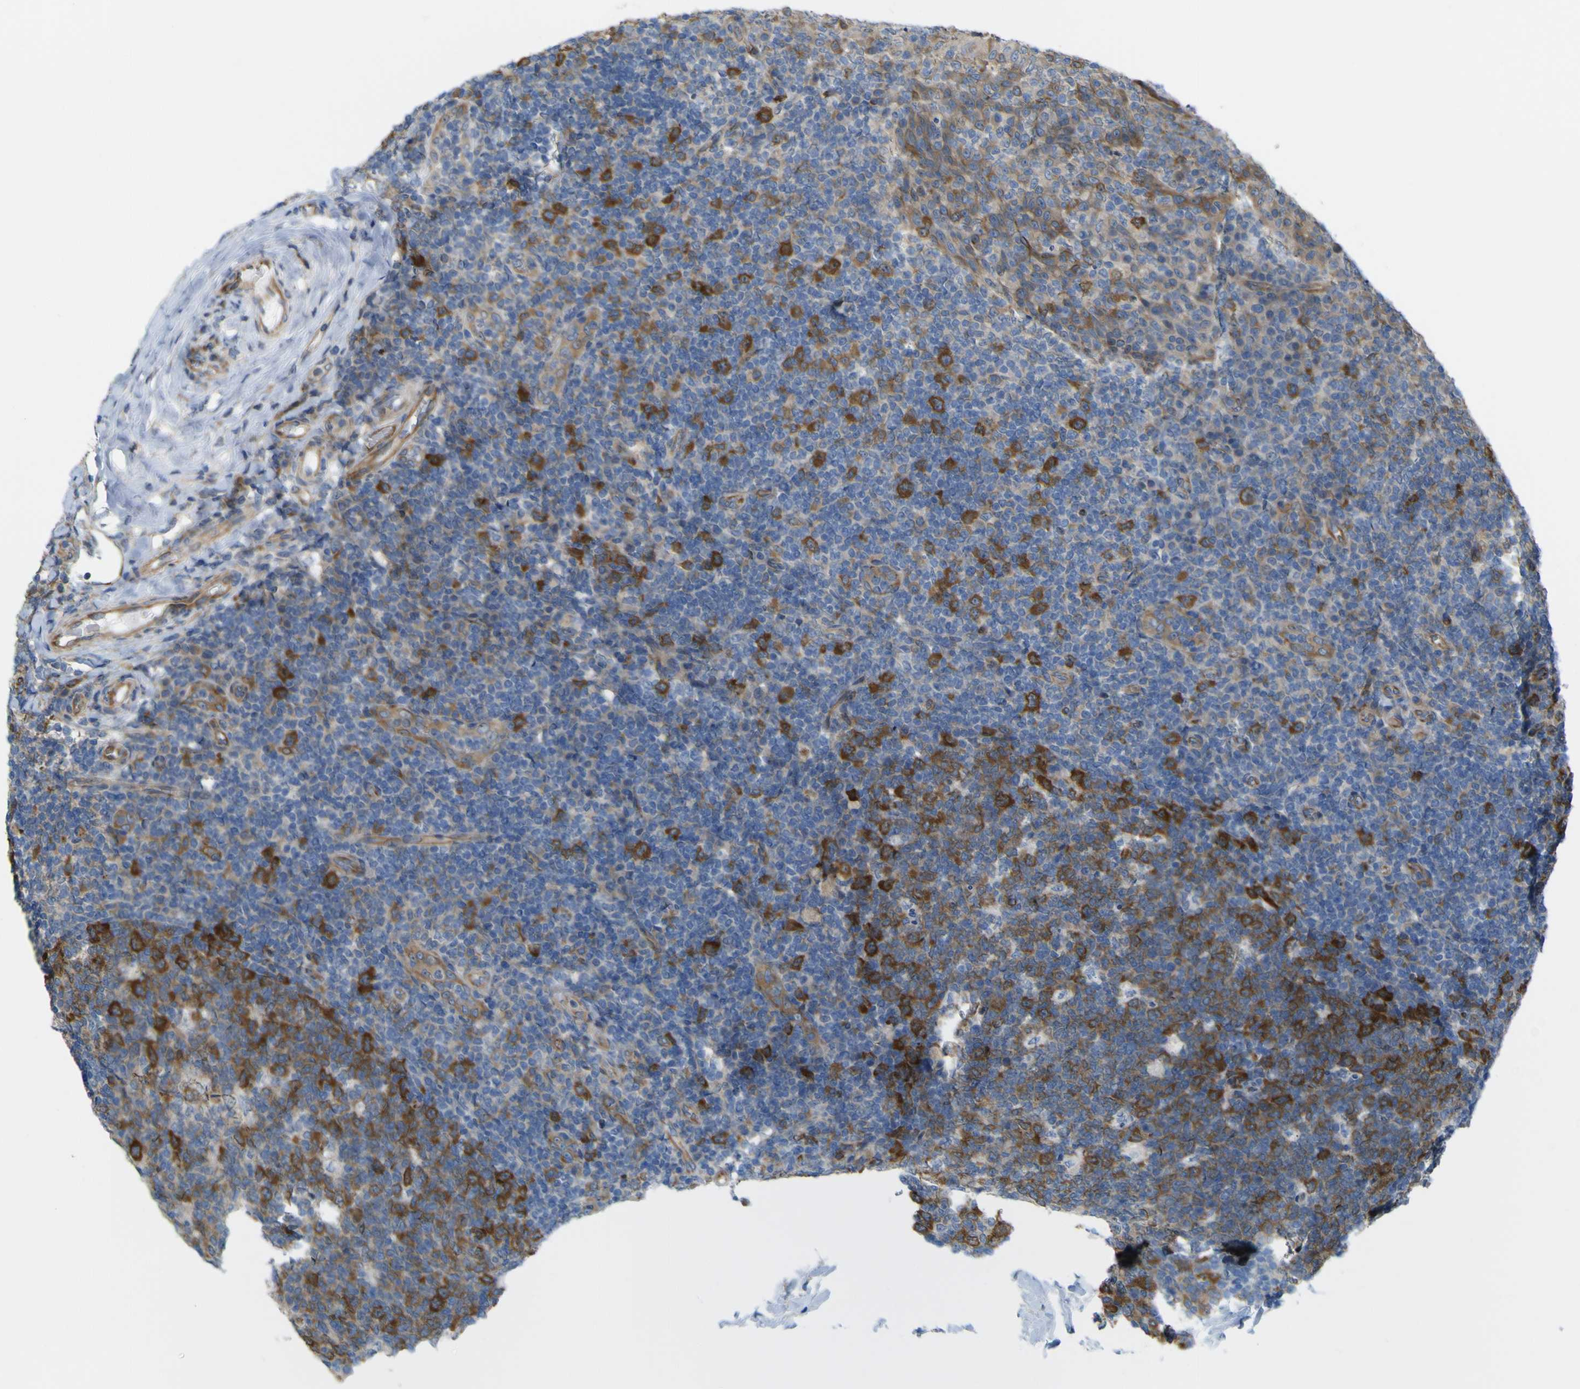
{"staining": {"intensity": "strong", "quantity": "25%-75%", "location": "cytoplasmic/membranous"}, "tissue": "tonsil", "cell_type": "Germinal center cells", "image_type": "normal", "snomed": [{"axis": "morphology", "description": "Normal tissue, NOS"}, {"axis": "topography", "description": "Tonsil"}], "caption": "A photomicrograph of tonsil stained for a protein demonstrates strong cytoplasmic/membranous brown staining in germinal center cells.", "gene": "JPH1", "patient": {"sex": "male", "age": 17}}